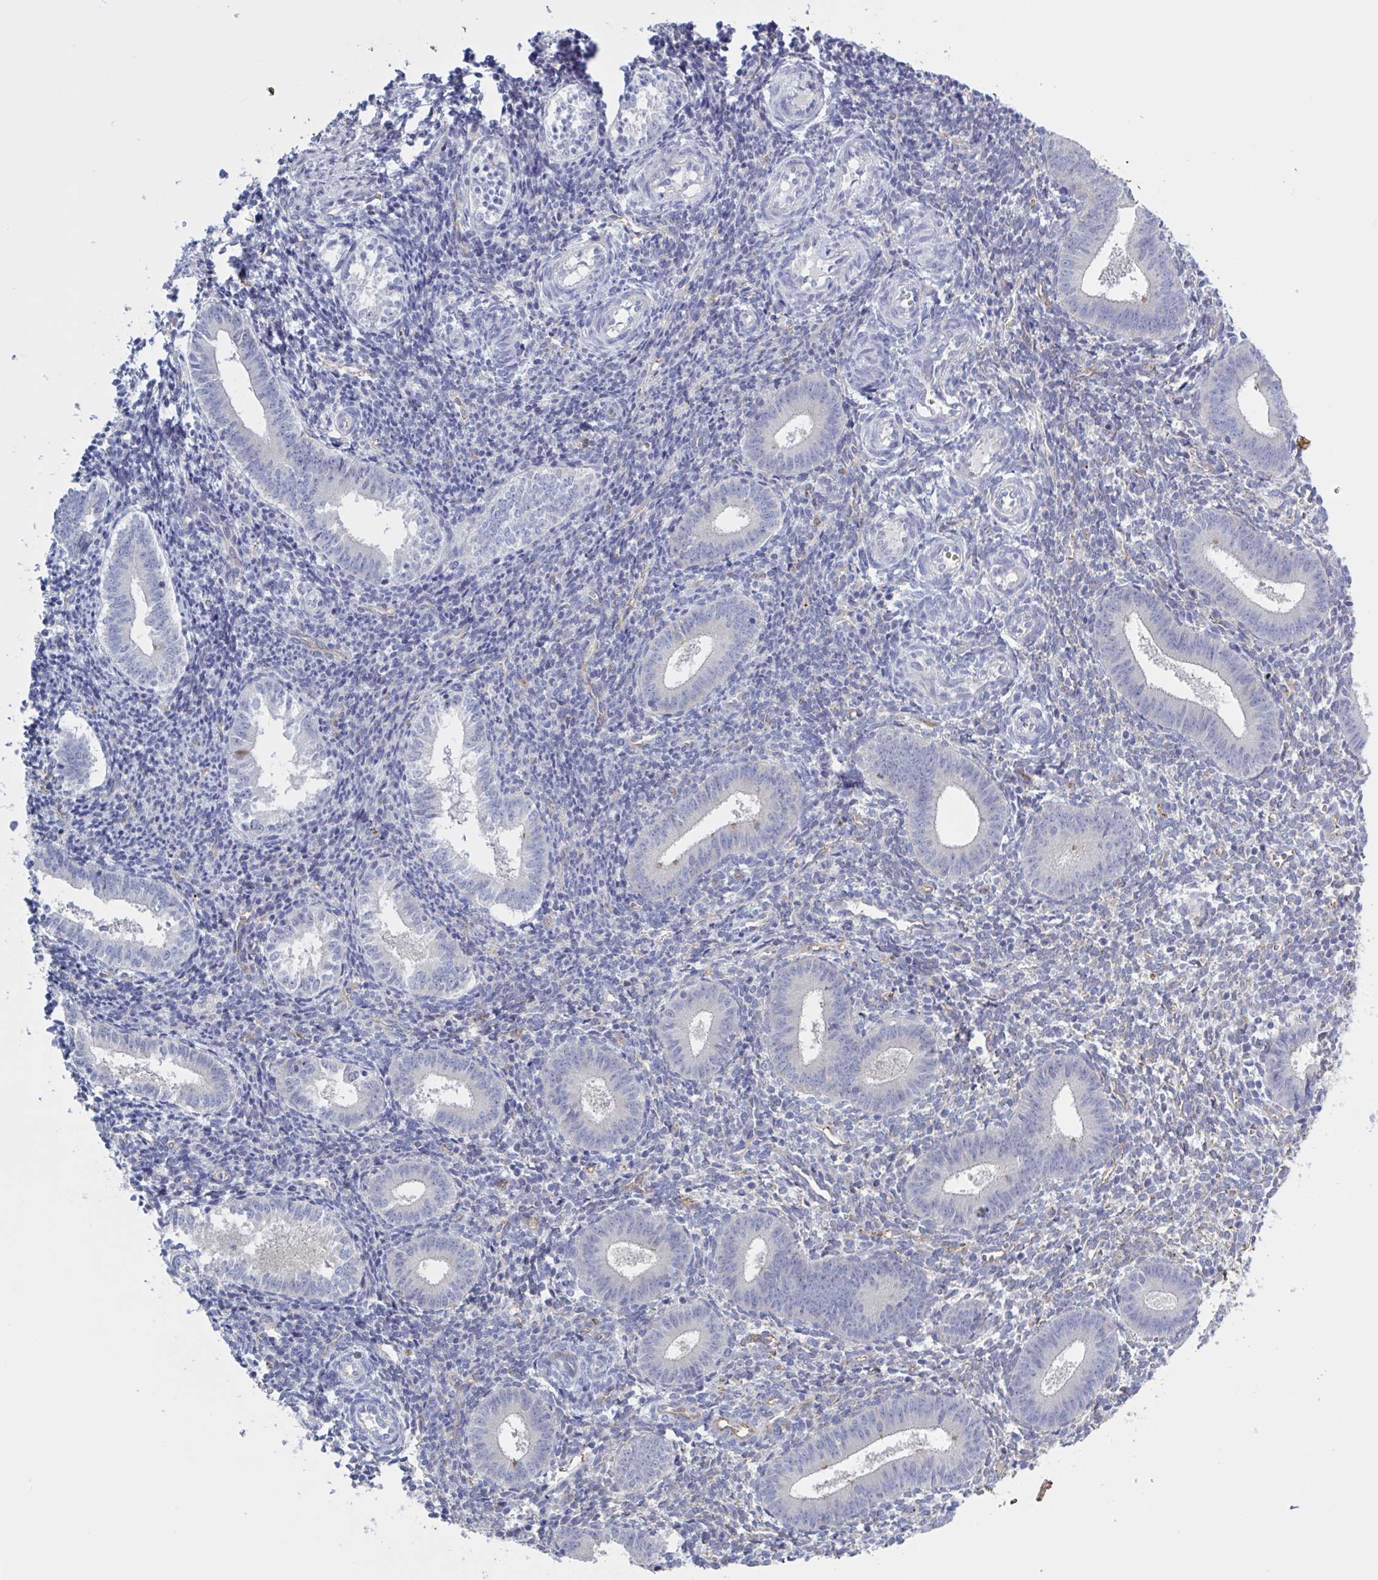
{"staining": {"intensity": "negative", "quantity": "none", "location": "none"}, "tissue": "endometrium", "cell_type": "Cells in endometrial stroma", "image_type": "normal", "snomed": [{"axis": "morphology", "description": "Normal tissue, NOS"}, {"axis": "topography", "description": "Endometrium"}], "caption": "DAB (3,3'-diaminobenzidine) immunohistochemical staining of normal endometrium exhibits no significant positivity in cells in endometrial stroma.", "gene": "ST14", "patient": {"sex": "female", "age": 25}}